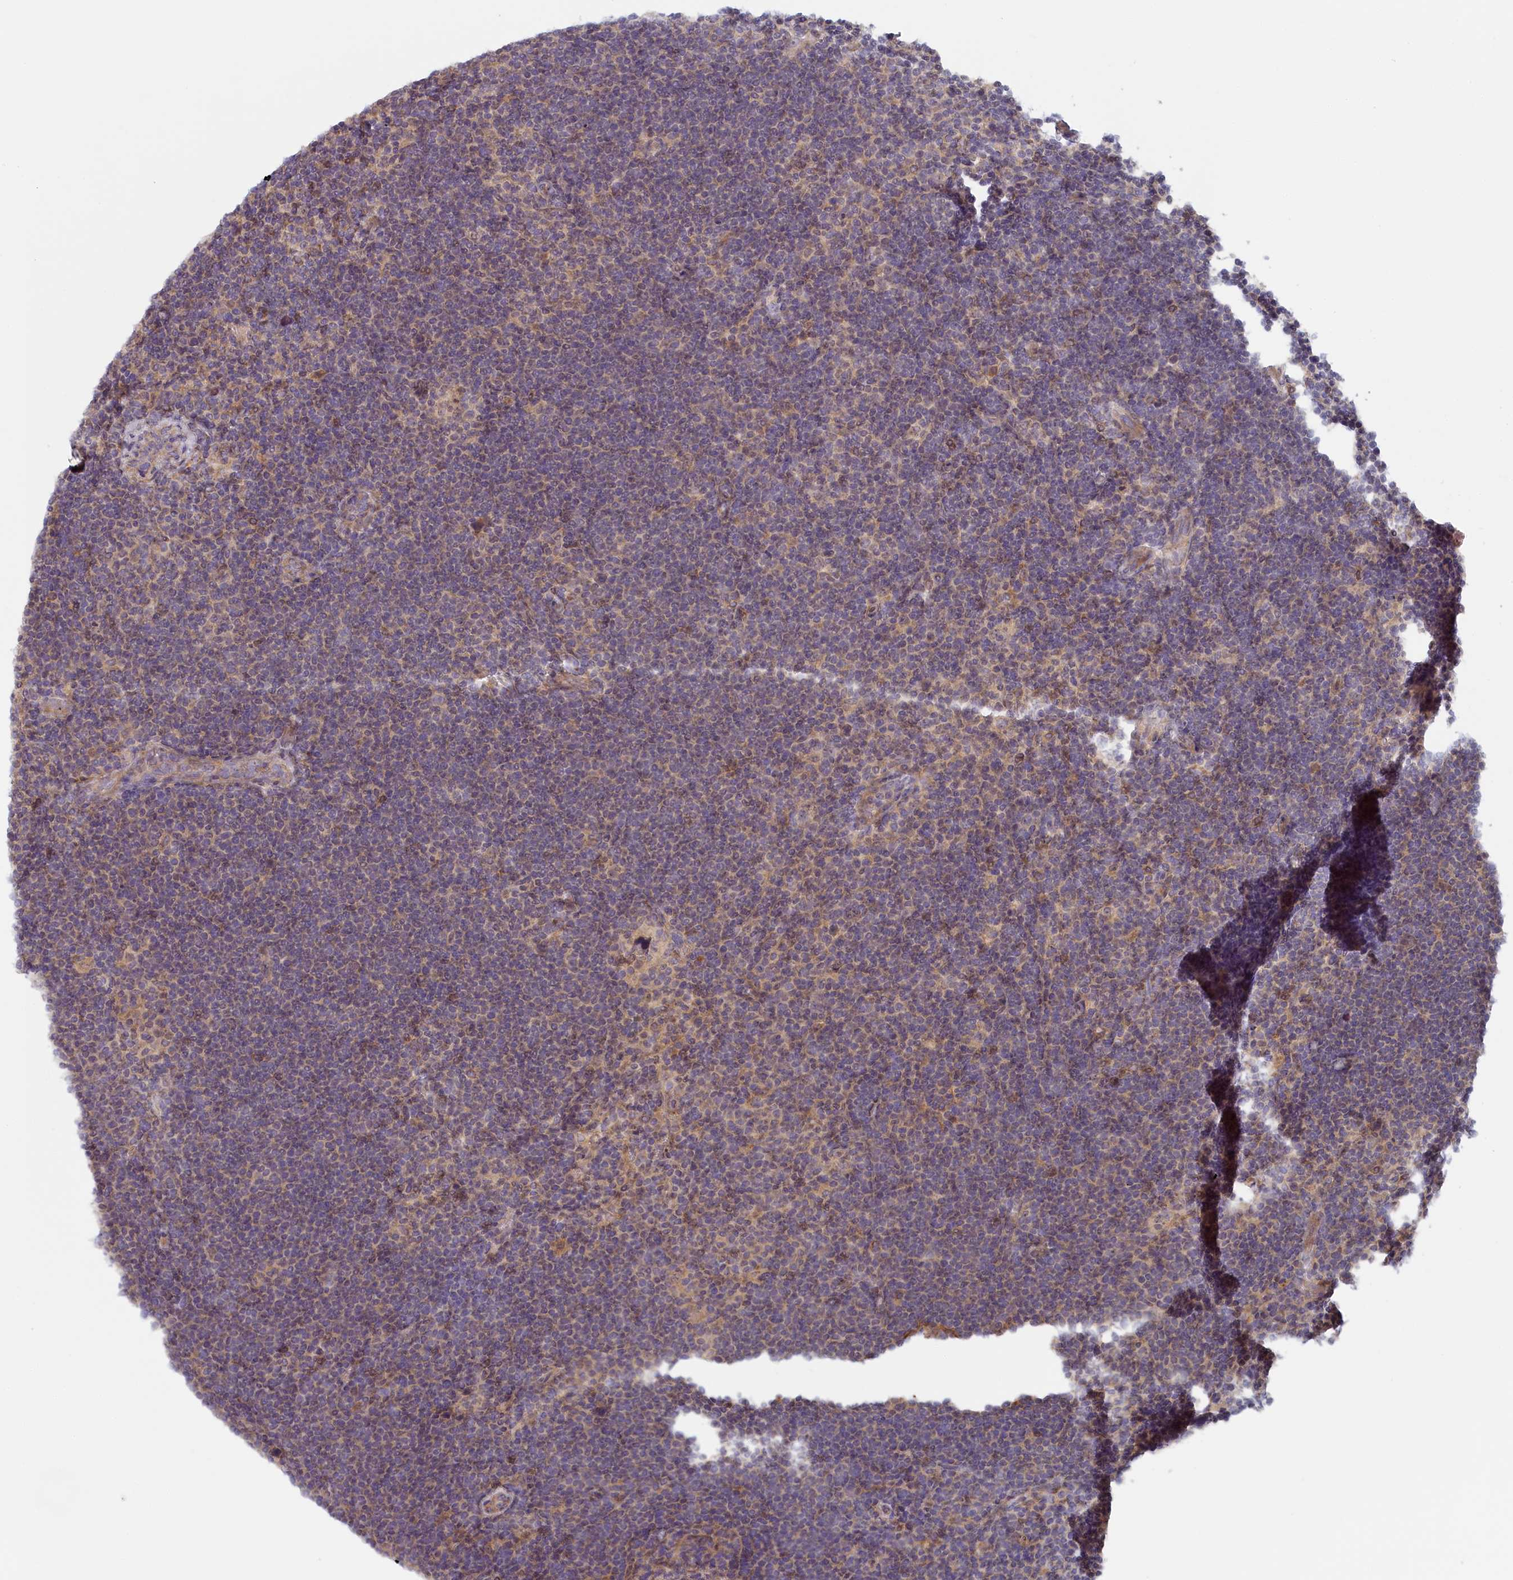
{"staining": {"intensity": "negative", "quantity": "none", "location": "none"}, "tissue": "lymphoma", "cell_type": "Tumor cells", "image_type": "cancer", "snomed": [{"axis": "morphology", "description": "Hodgkin's disease, NOS"}, {"axis": "topography", "description": "Lymph node"}], "caption": "High magnification brightfield microscopy of lymphoma stained with DAB (brown) and counterstained with hematoxylin (blue): tumor cells show no significant positivity. (DAB immunohistochemistry visualized using brightfield microscopy, high magnification).", "gene": "INTS4", "patient": {"sex": "female", "age": 57}}